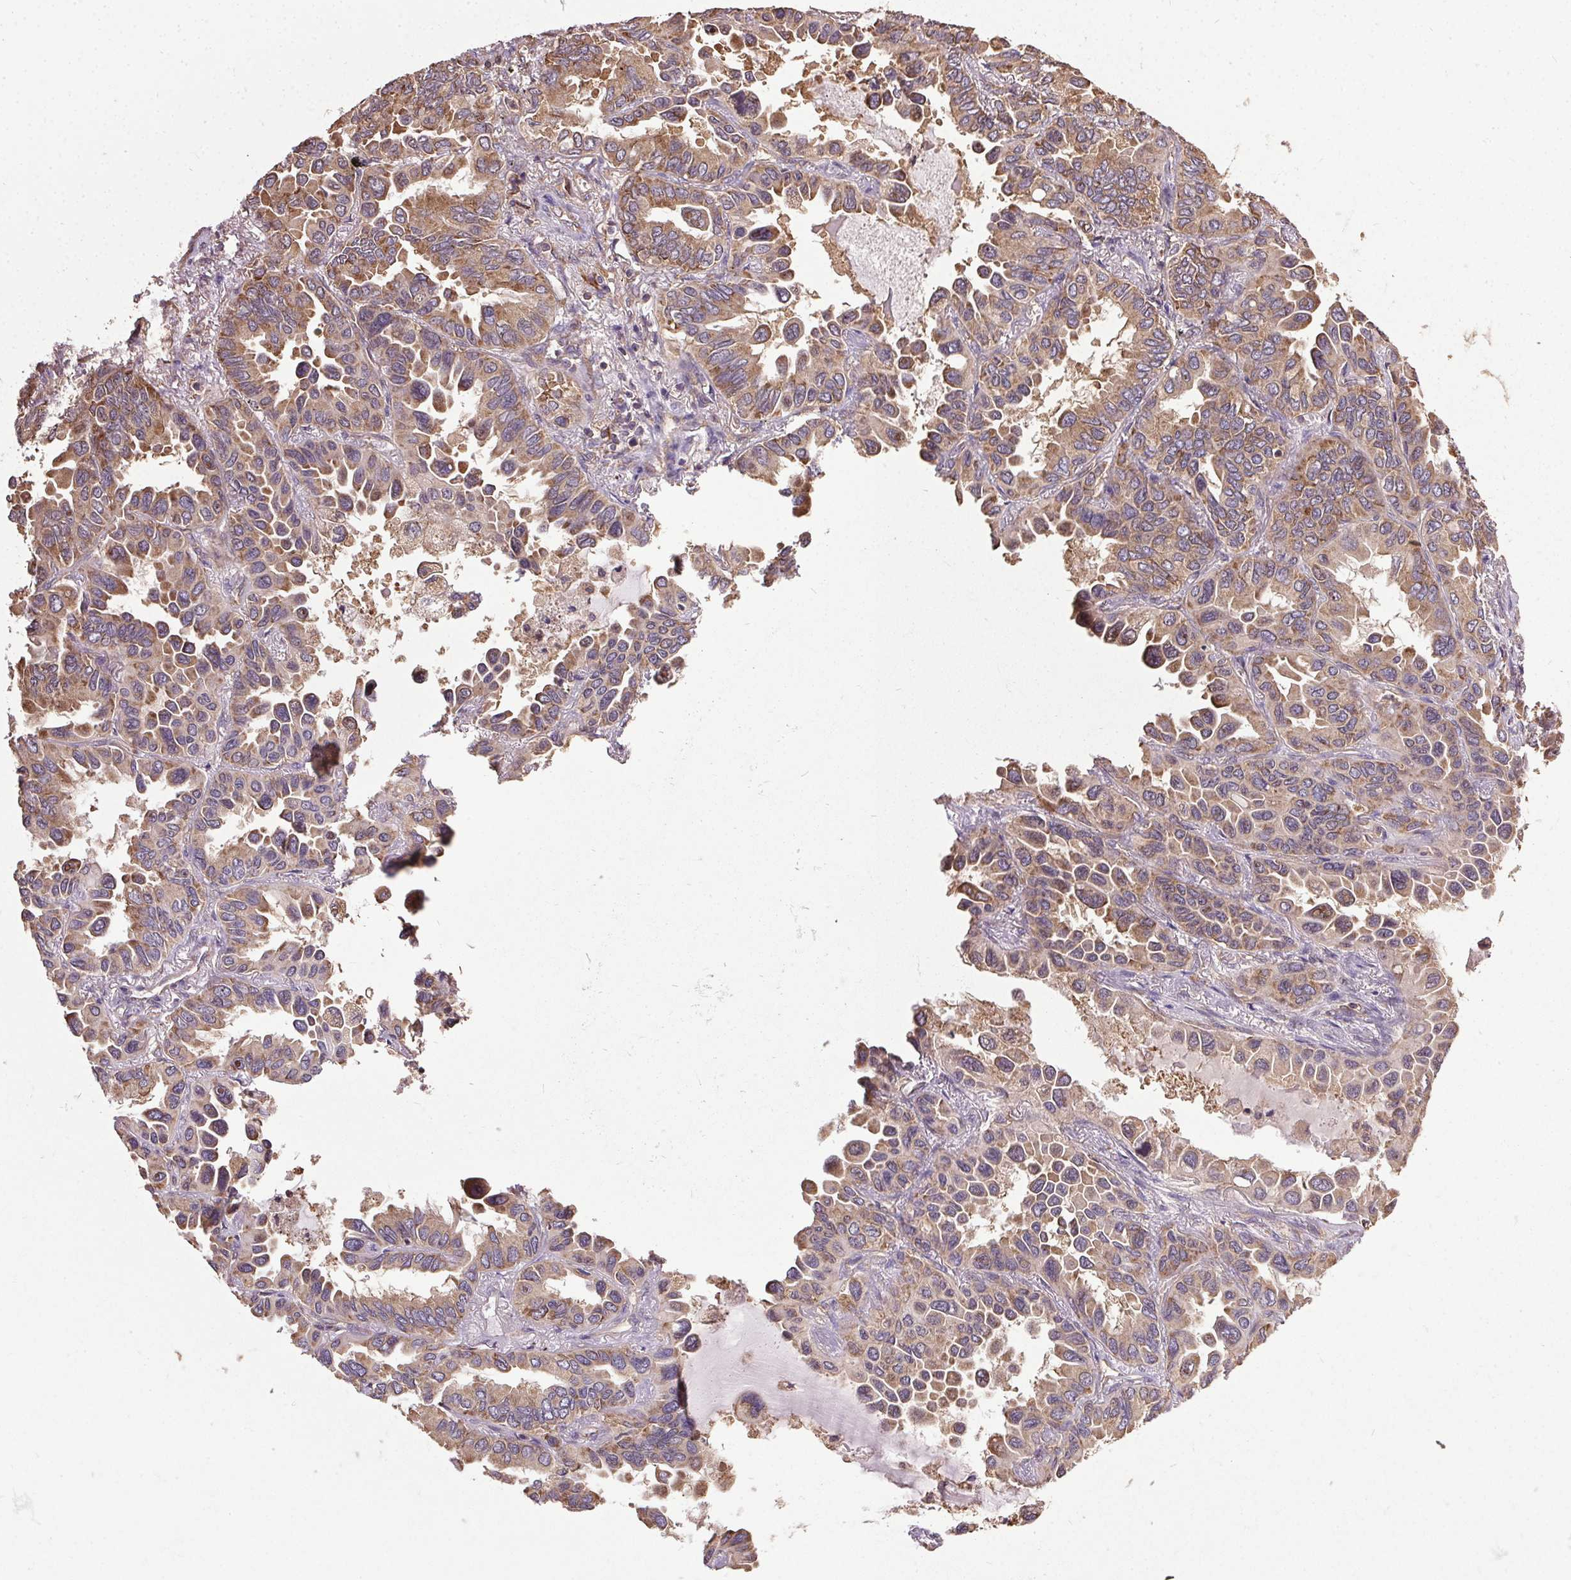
{"staining": {"intensity": "moderate", "quantity": ">75%", "location": "cytoplasmic/membranous"}, "tissue": "lung cancer", "cell_type": "Tumor cells", "image_type": "cancer", "snomed": [{"axis": "morphology", "description": "Adenocarcinoma, NOS"}, {"axis": "topography", "description": "Lung"}], "caption": "Approximately >75% of tumor cells in human lung adenocarcinoma show moderate cytoplasmic/membranous protein positivity as visualized by brown immunohistochemical staining.", "gene": "EIF2S1", "patient": {"sex": "male", "age": 64}}